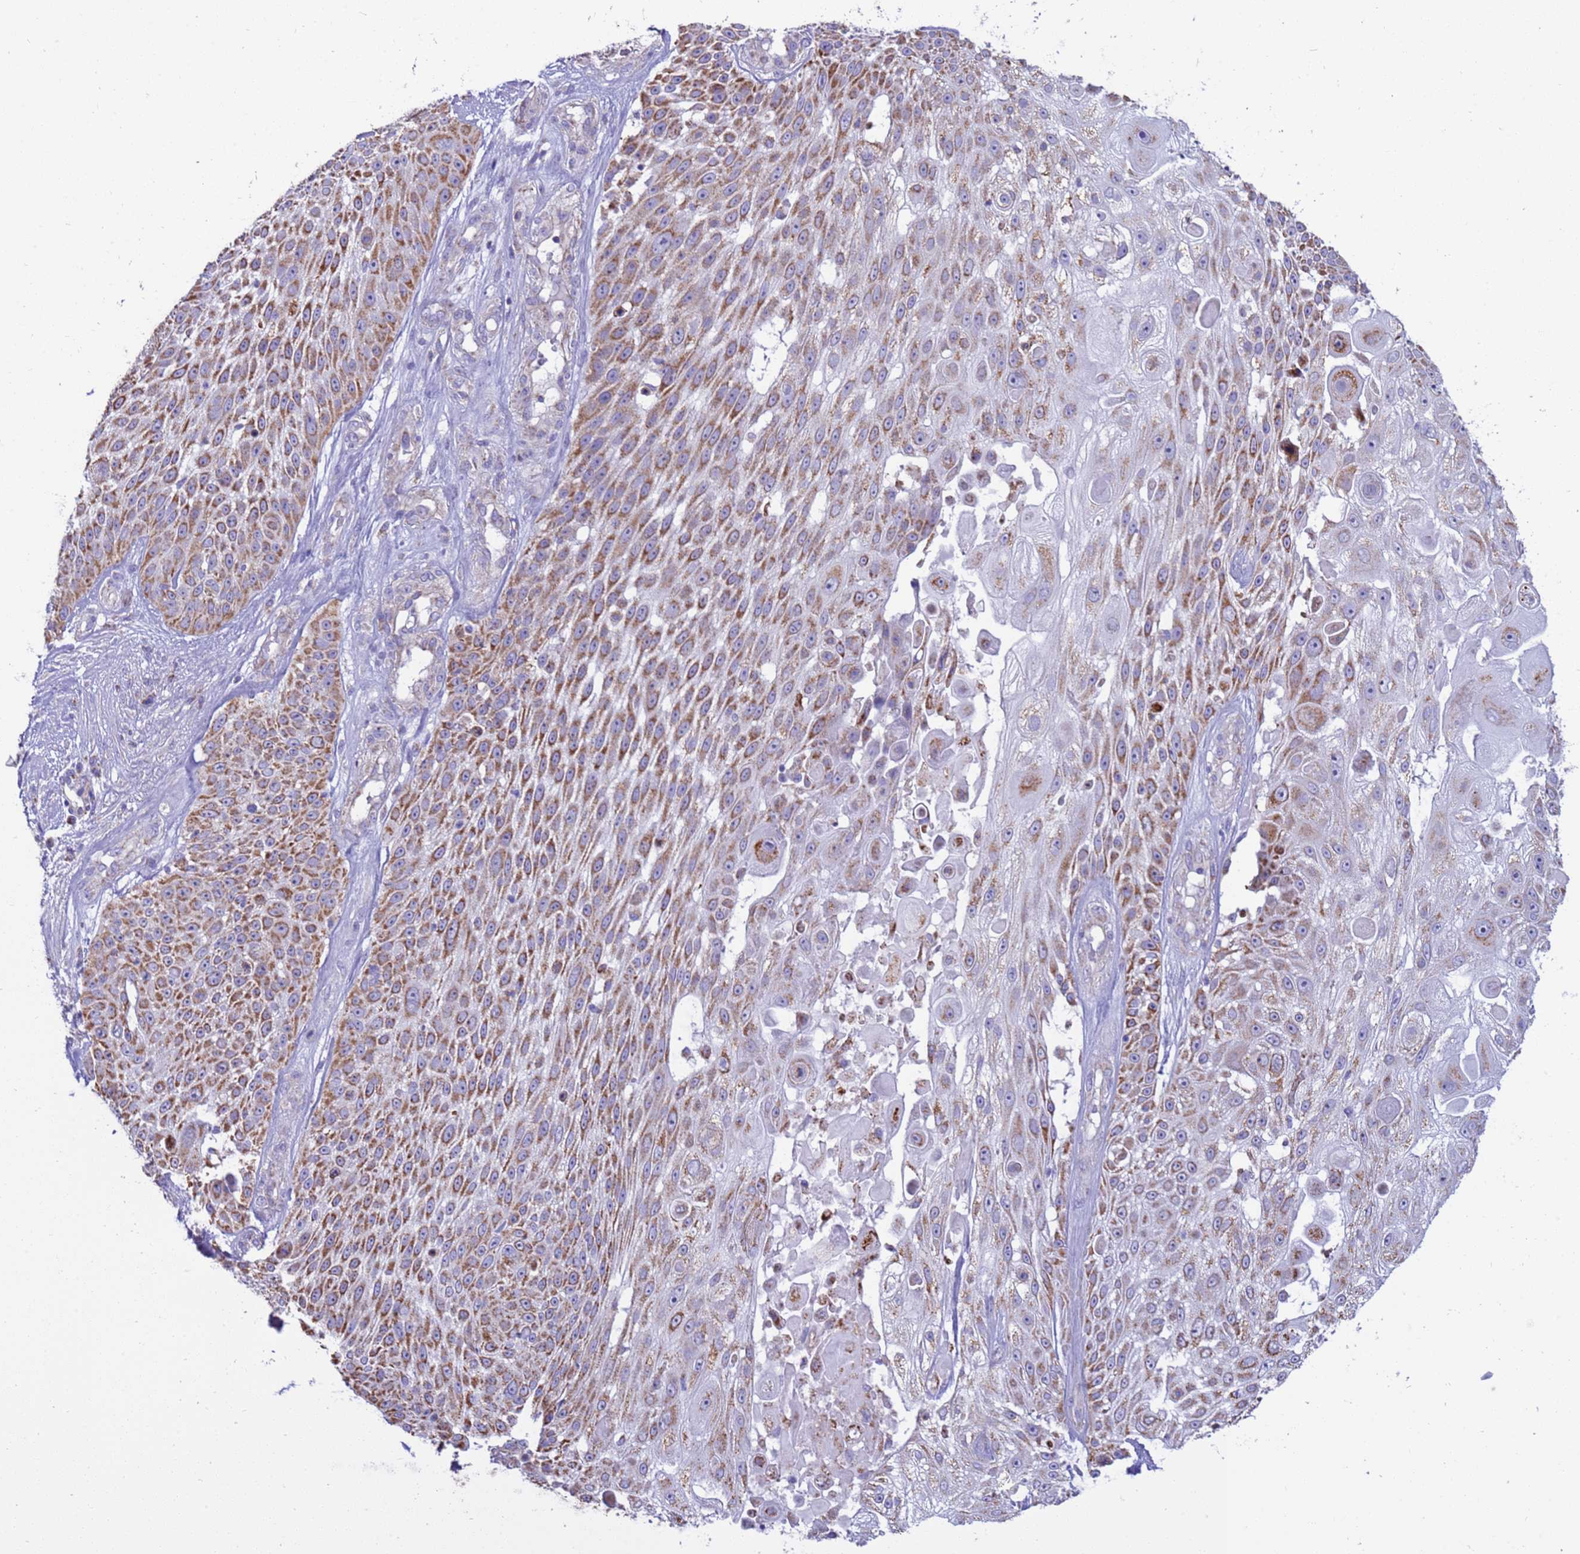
{"staining": {"intensity": "moderate", "quantity": ">75%", "location": "cytoplasmic/membranous"}, "tissue": "skin cancer", "cell_type": "Tumor cells", "image_type": "cancer", "snomed": [{"axis": "morphology", "description": "Squamous cell carcinoma, NOS"}, {"axis": "topography", "description": "Skin"}], "caption": "Immunohistochemical staining of skin cancer shows medium levels of moderate cytoplasmic/membranous protein expression in about >75% of tumor cells. Nuclei are stained in blue.", "gene": "RNF165", "patient": {"sex": "female", "age": 86}}